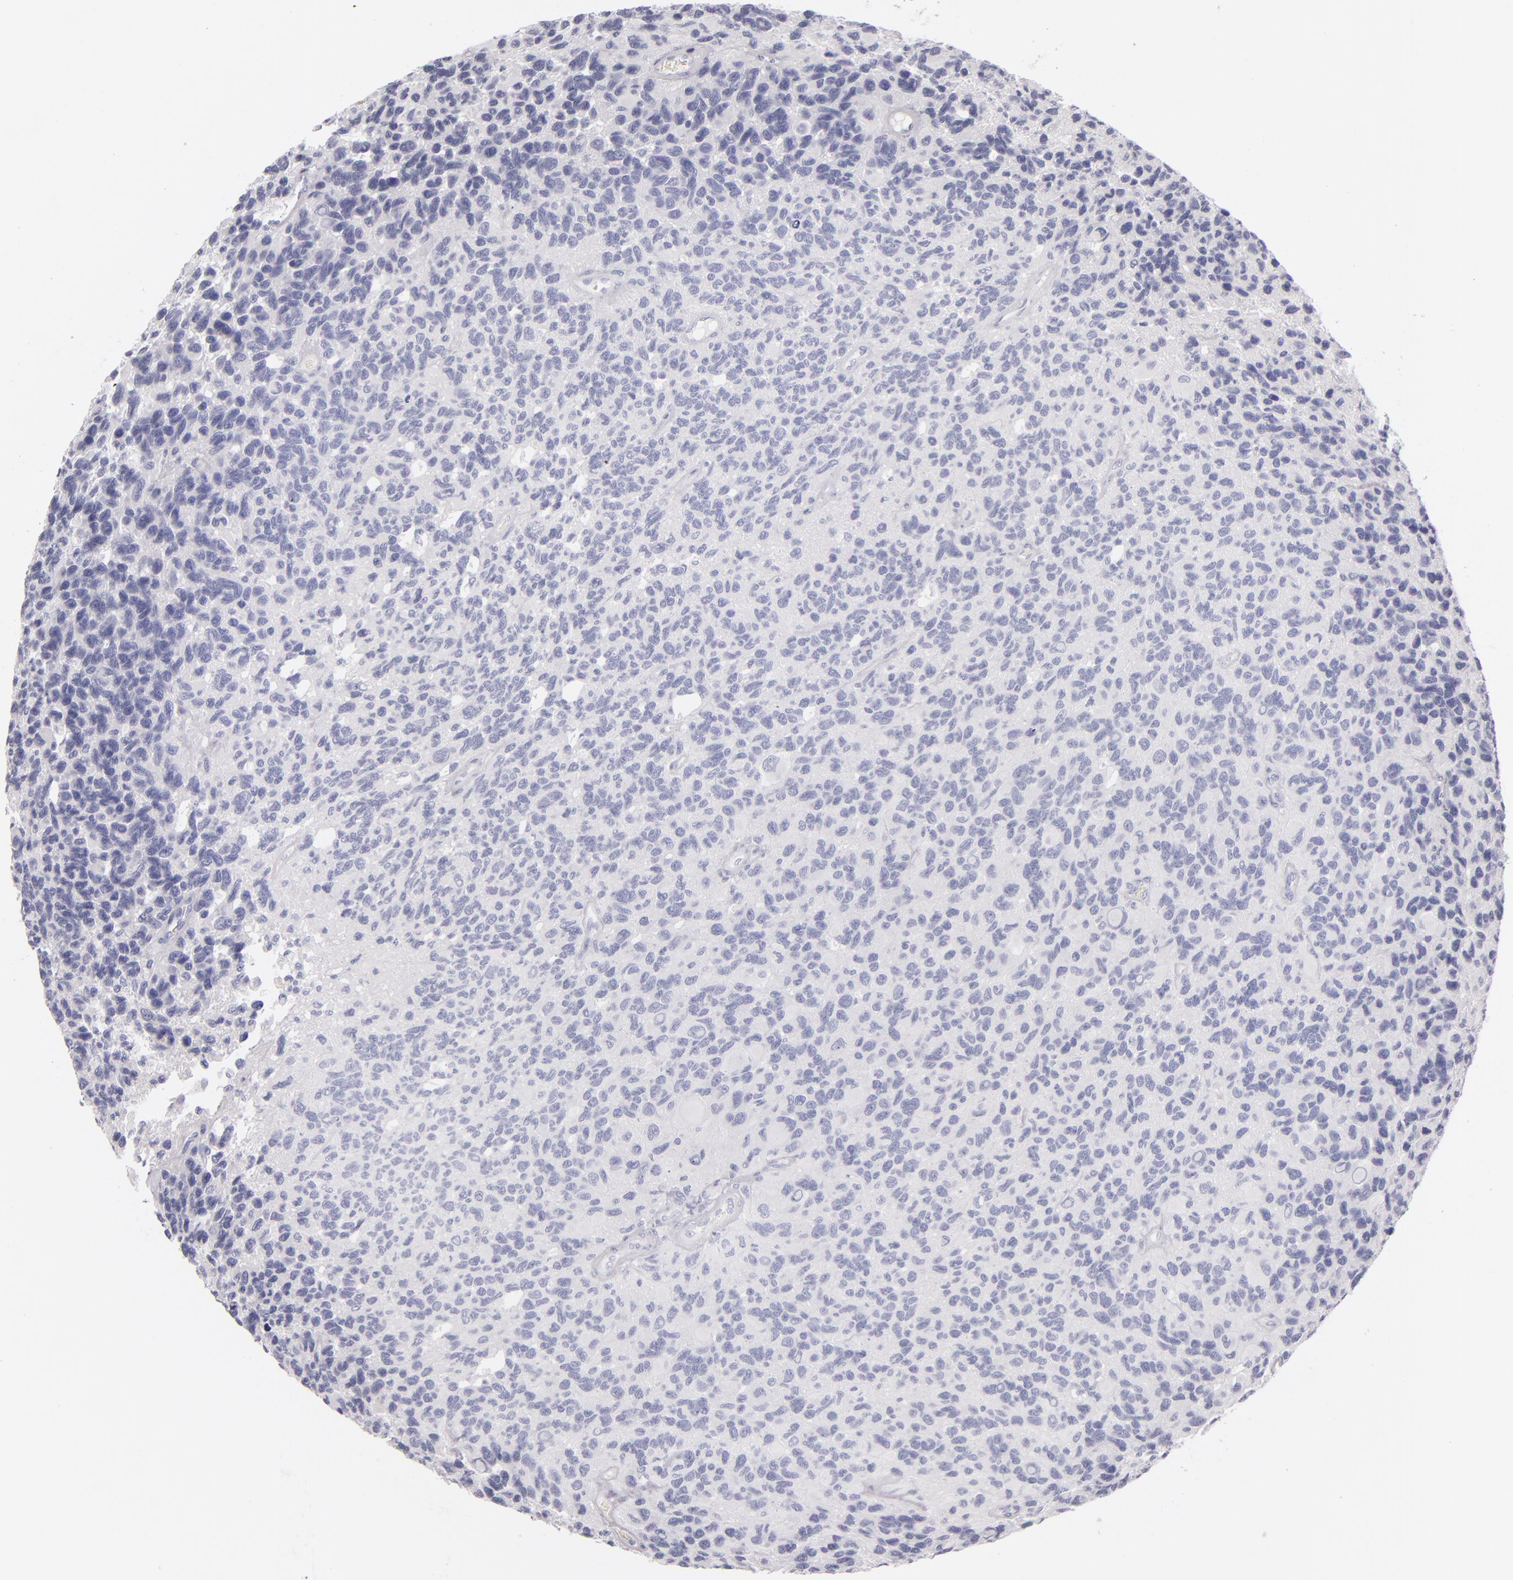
{"staining": {"intensity": "negative", "quantity": "none", "location": "none"}, "tissue": "glioma", "cell_type": "Tumor cells", "image_type": "cancer", "snomed": [{"axis": "morphology", "description": "Glioma, malignant, High grade"}, {"axis": "topography", "description": "Brain"}], "caption": "The immunohistochemistry (IHC) image has no significant staining in tumor cells of glioma tissue.", "gene": "CD207", "patient": {"sex": "male", "age": 77}}